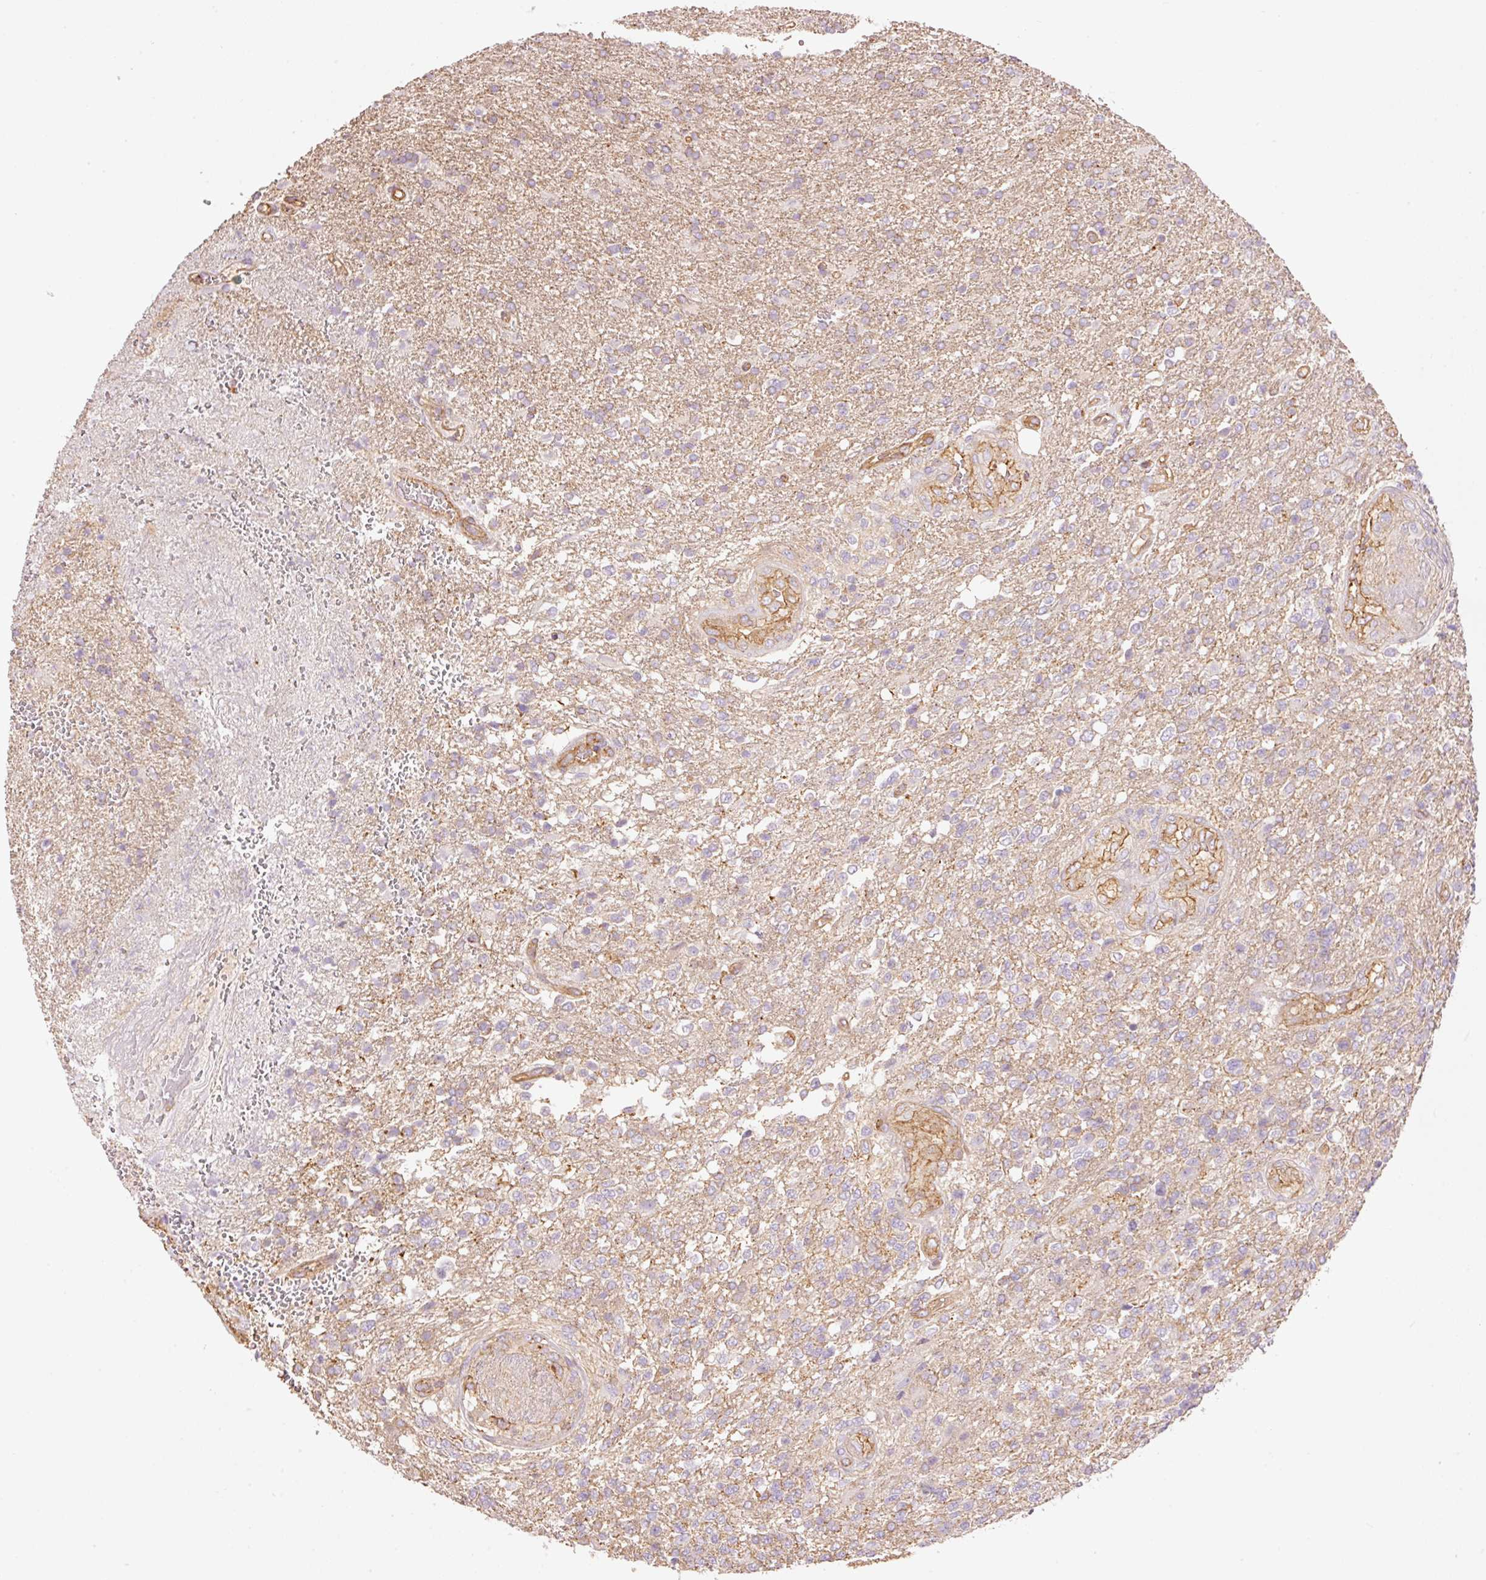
{"staining": {"intensity": "negative", "quantity": "none", "location": "none"}, "tissue": "glioma", "cell_type": "Tumor cells", "image_type": "cancer", "snomed": [{"axis": "morphology", "description": "Glioma, malignant, High grade"}, {"axis": "topography", "description": "Brain"}], "caption": "Tumor cells show no significant expression in malignant glioma (high-grade).", "gene": "PPP1R1B", "patient": {"sex": "male", "age": 56}}